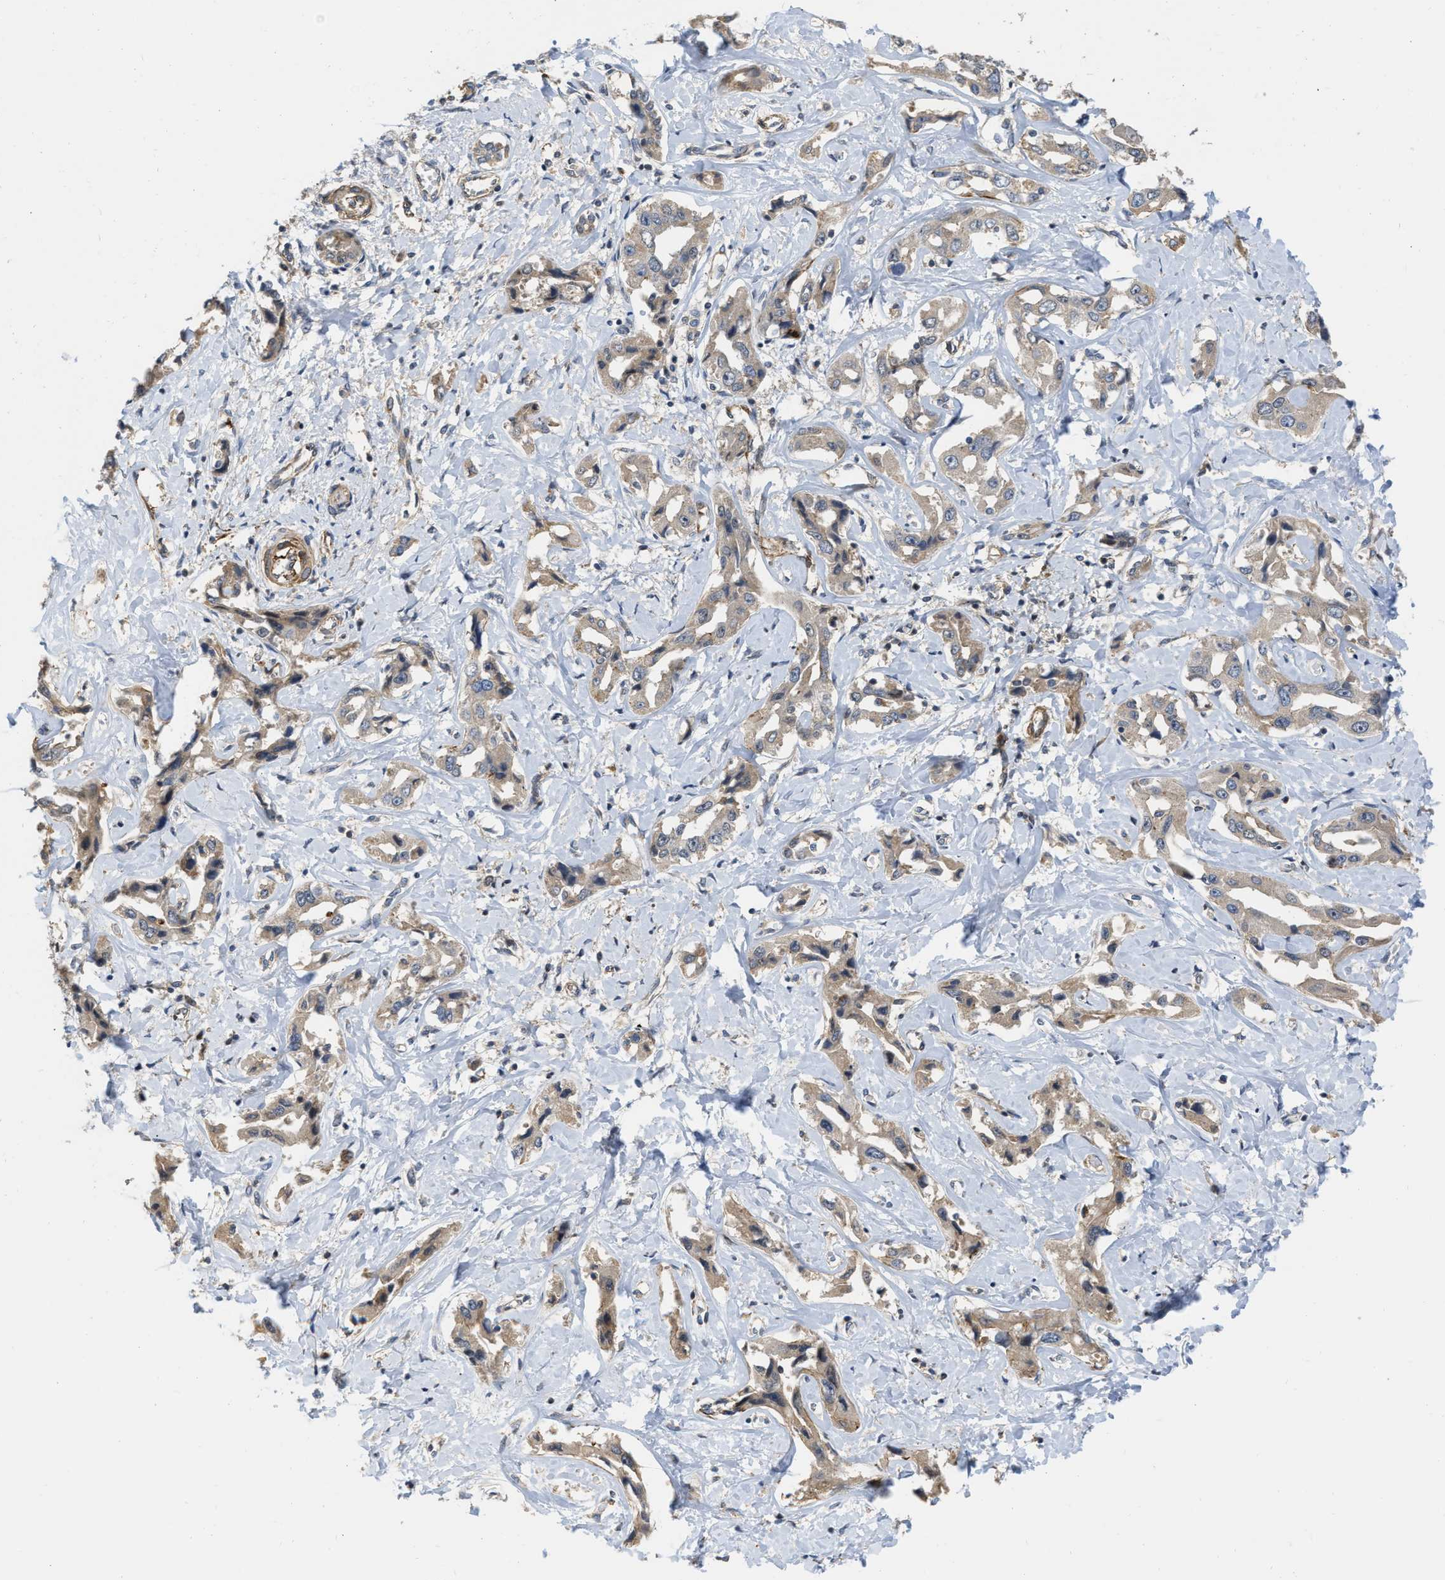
{"staining": {"intensity": "weak", "quantity": ">75%", "location": "cytoplasmic/membranous"}, "tissue": "liver cancer", "cell_type": "Tumor cells", "image_type": "cancer", "snomed": [{"axis": "morphology", "description": "Cholangiocarcinoma"}, {"axis": "topography", "description": "Liver"}], "caption": "Tumor cells exhibit low levels of weak cytoplasmic/membranous expression in about >75% of cells in liver cancer.", "gene": "NAPEPLD", "patient": {"sex": "male", "age": 59}}